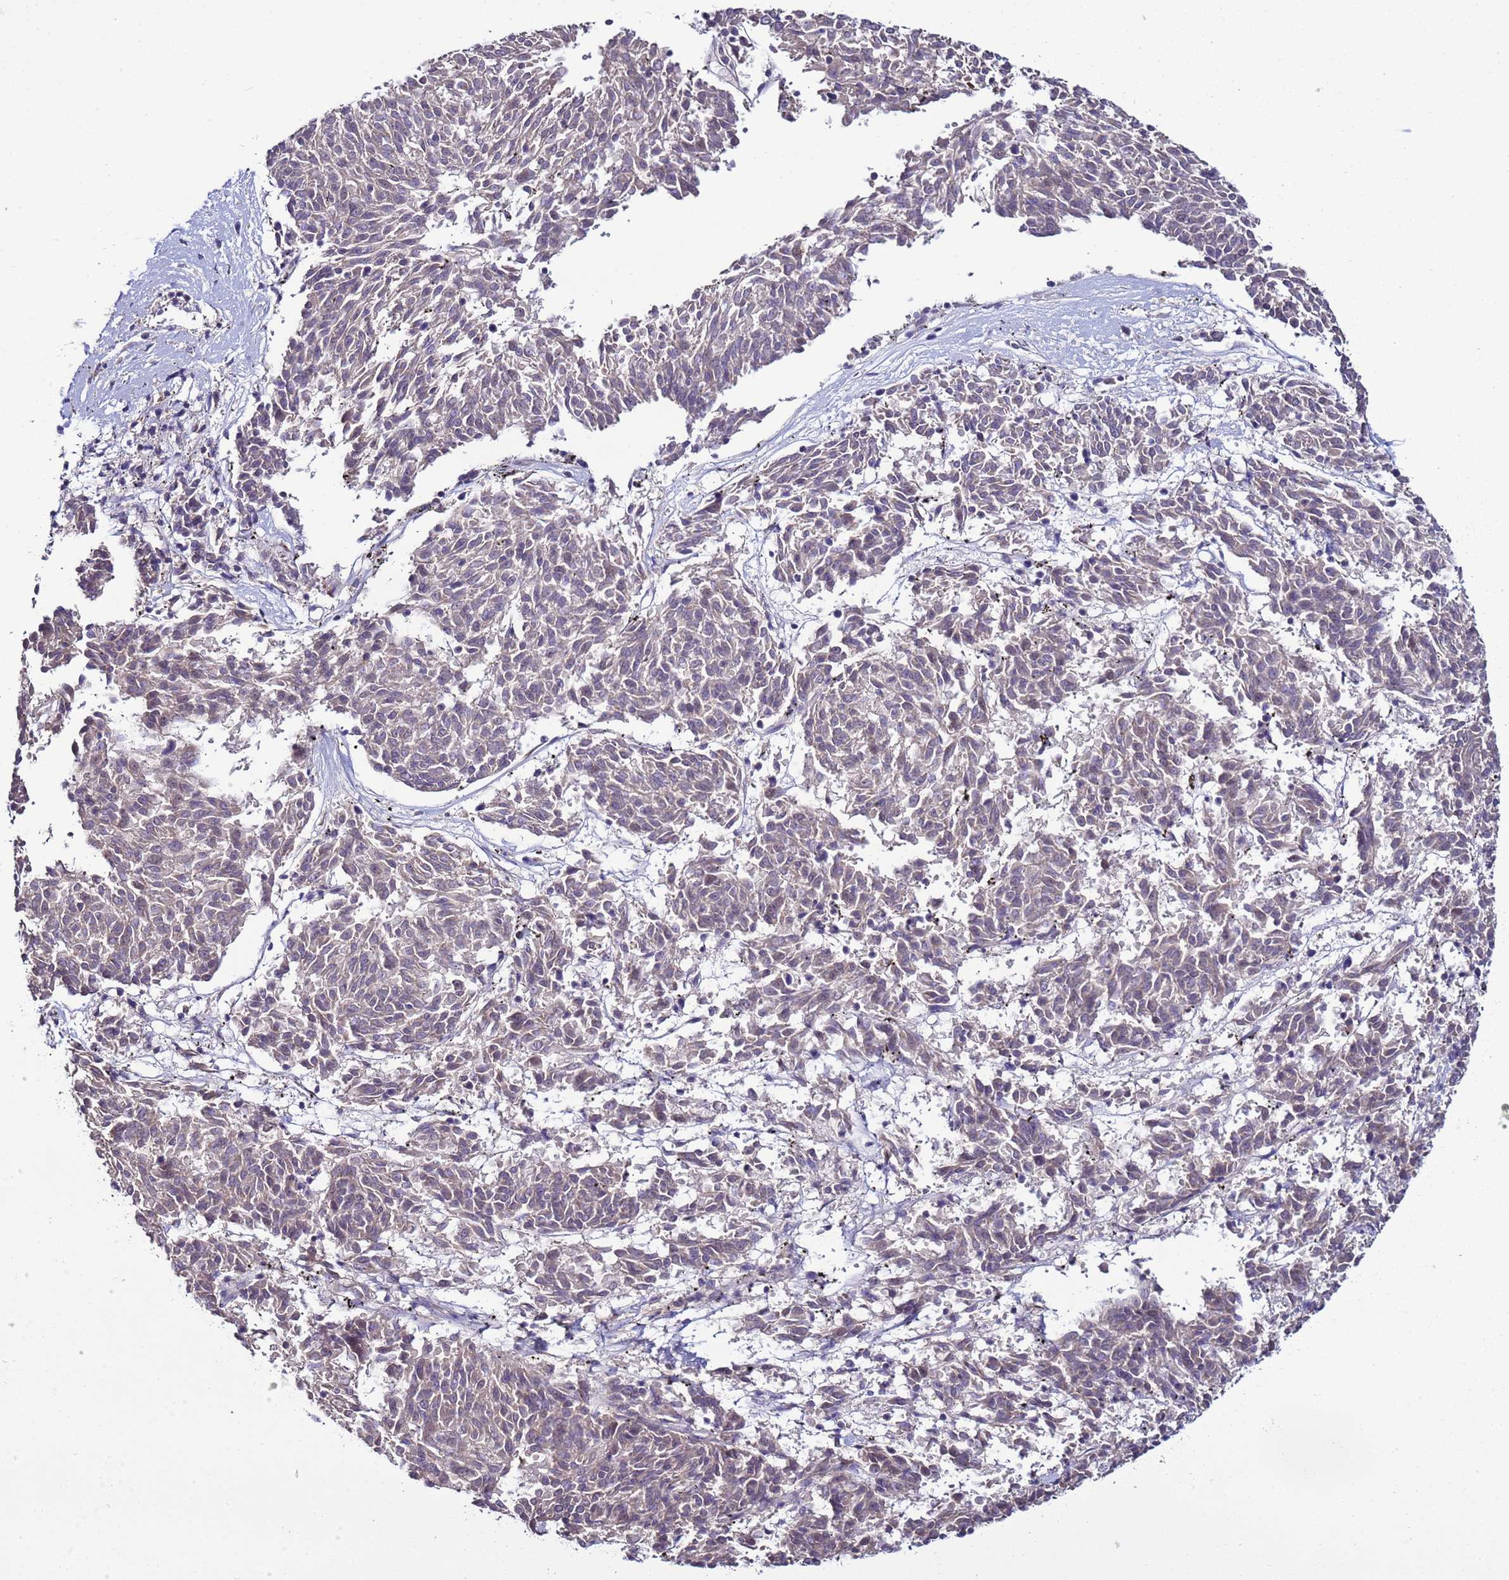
{"staining": {"intensity": "negative", "quantity": "none", "location": "none"}, "tissue": "melanoma", "cell_type": "Tumor cells", "image_type": "cancer", "snomed": [{"axis": "morphology", "description": "Malignant melanoma, NOS"}, {"axis": "topography", "description": "Skin"}], "caption": "Immunohistochemistry of malignant melanoma displays no expression in tumor cells.", "gene": "RABL2B", "patient": {"sex": "female", "age": 72}}